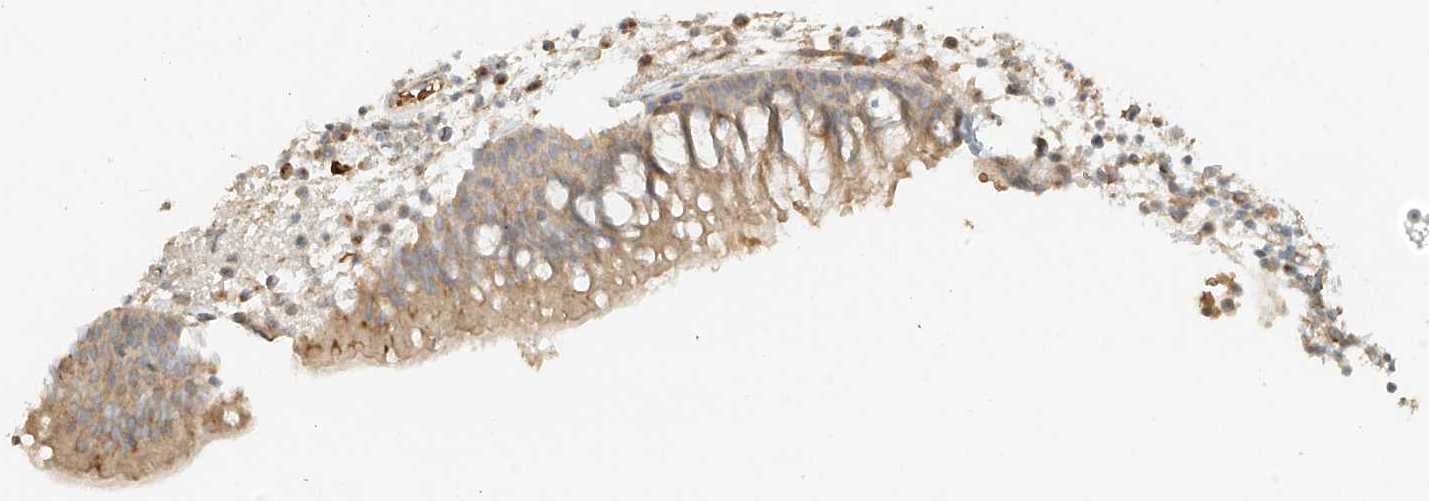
{"staining": {"intensity": "moderate", "quantity": ">75%", "location": "cytoplasmic/membranous"}, "tissue": "nasopharynx", "cell_type": "Respiratory epithelial cells", "image_type": "normal", "snomed": [{"axis": "morphology", "description": "Normal tissue, NOS"}, {"axis": "morphology", "description": "Inflammation, NOS"}, {"axis": "morphology", "description": "Malignant melanoma, Metastatic site"}, {"axis": "topography", "description": "Nasopharynx"}], "caption": "Protein expression by IHC reveals moderate cytoplasmic/membranous positivity in about >75% of respiratory epithelial cells in benign nasopharynx.", "gene": "UPK1B", "patient": {"sex": "male", "age": 70}}